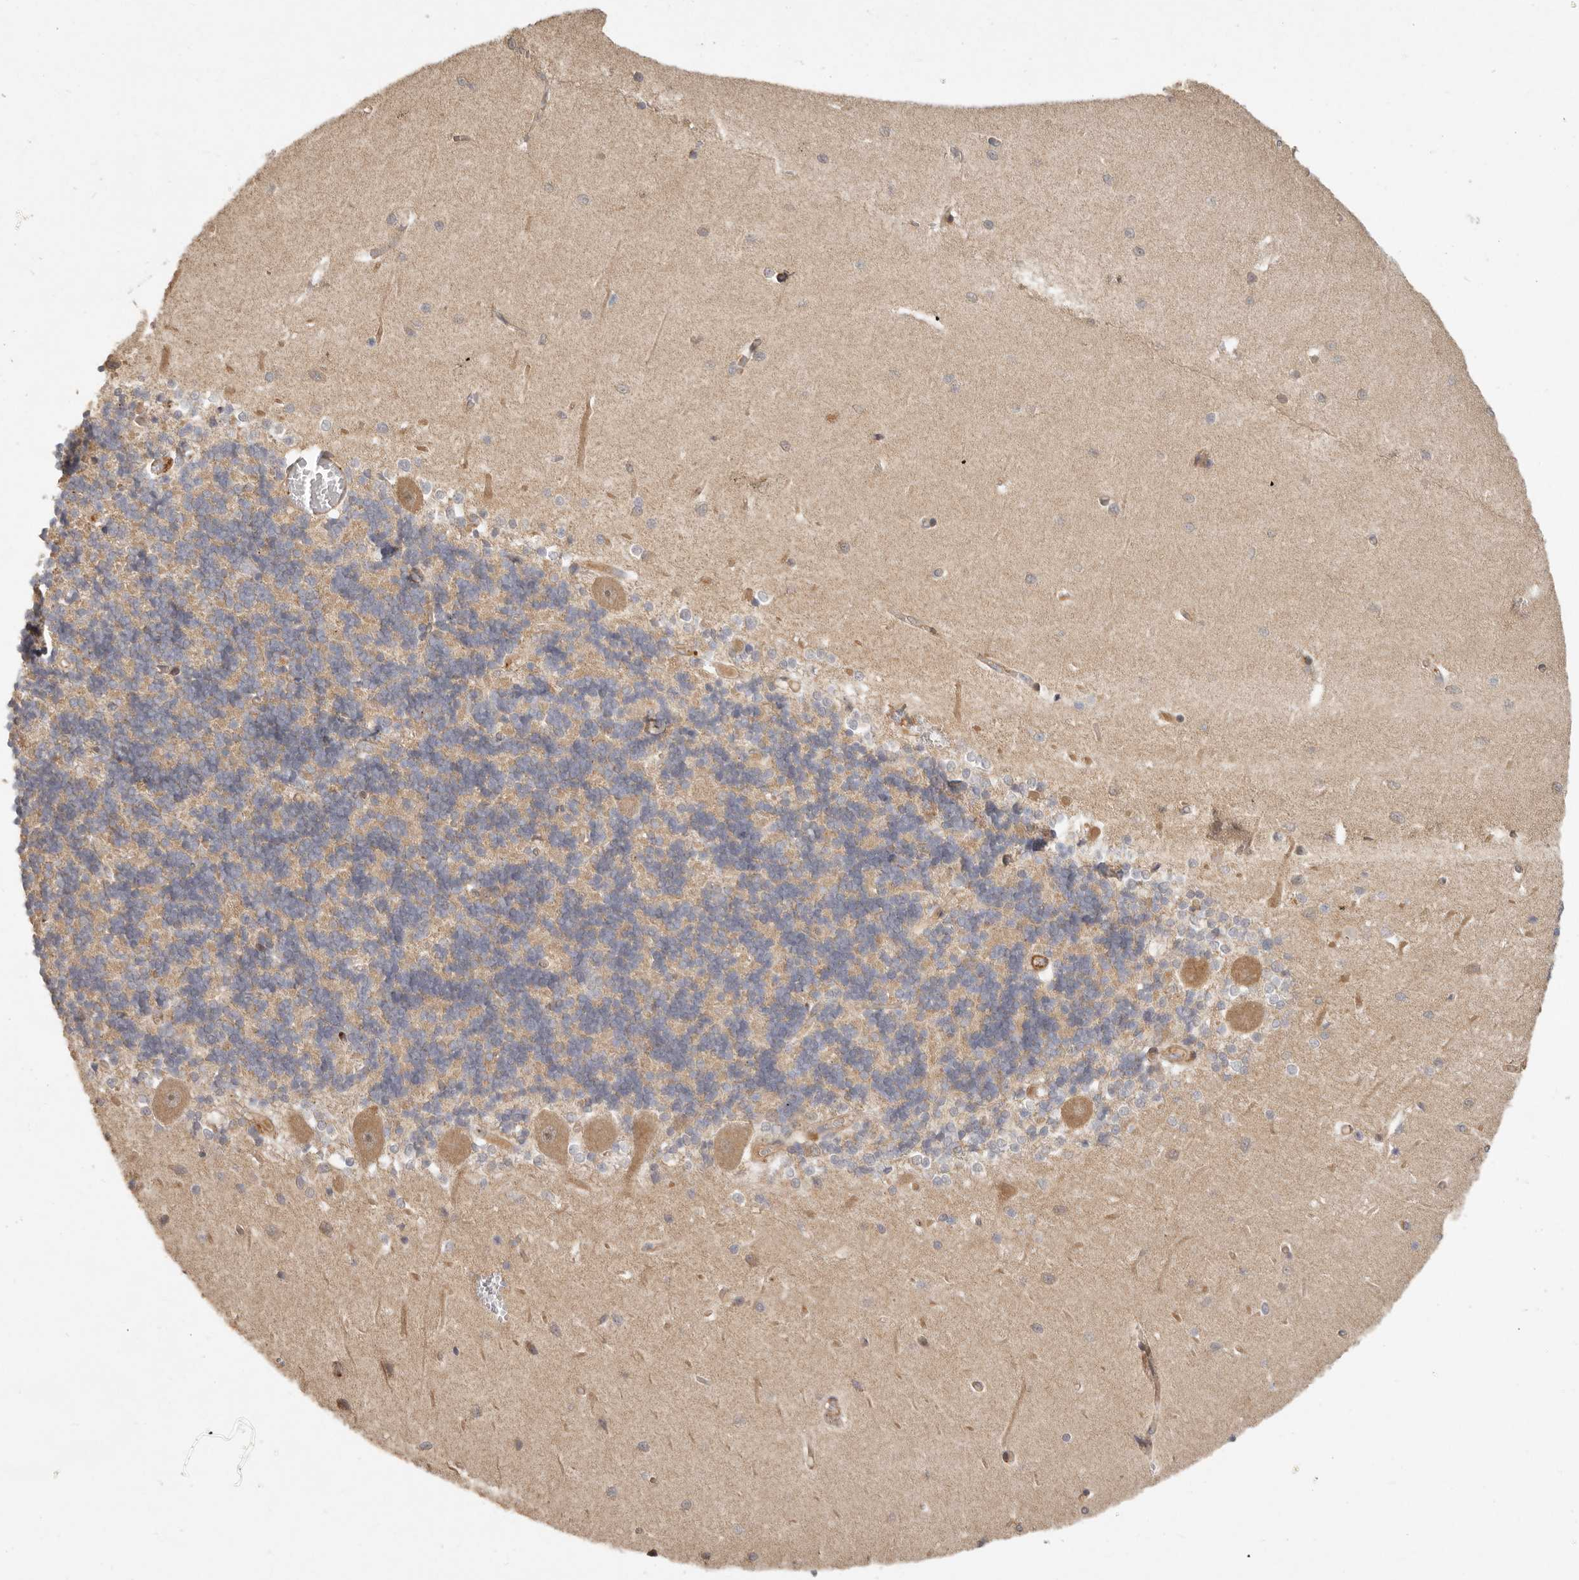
{"staining": {"intensity": "weak", "quantity": "25%-75%", "location": "cytoplasmic/membranous"}, "tissue": "cerebellum", "cell_type": "Cells in granular layer", "image_type": "normal", "snomed": [{"axis": "morphology", "description": "Normal tissue, NOS"}, {"axis": "topography", "description": "Cerebellum"}], "caption": "Cells in granular layer display weak cytoplasmic/membranous expression in about 25%-75% of cells in unremarkable cerebellum. The staining is performed using DAB (3,3'-diaminobenzidine) brown chromogen to label protein expression. The nuclei are counter-stained blue using hematoxylin.", "gene": "VIPR1", "patient": {"sex": "male", "age": 37}}